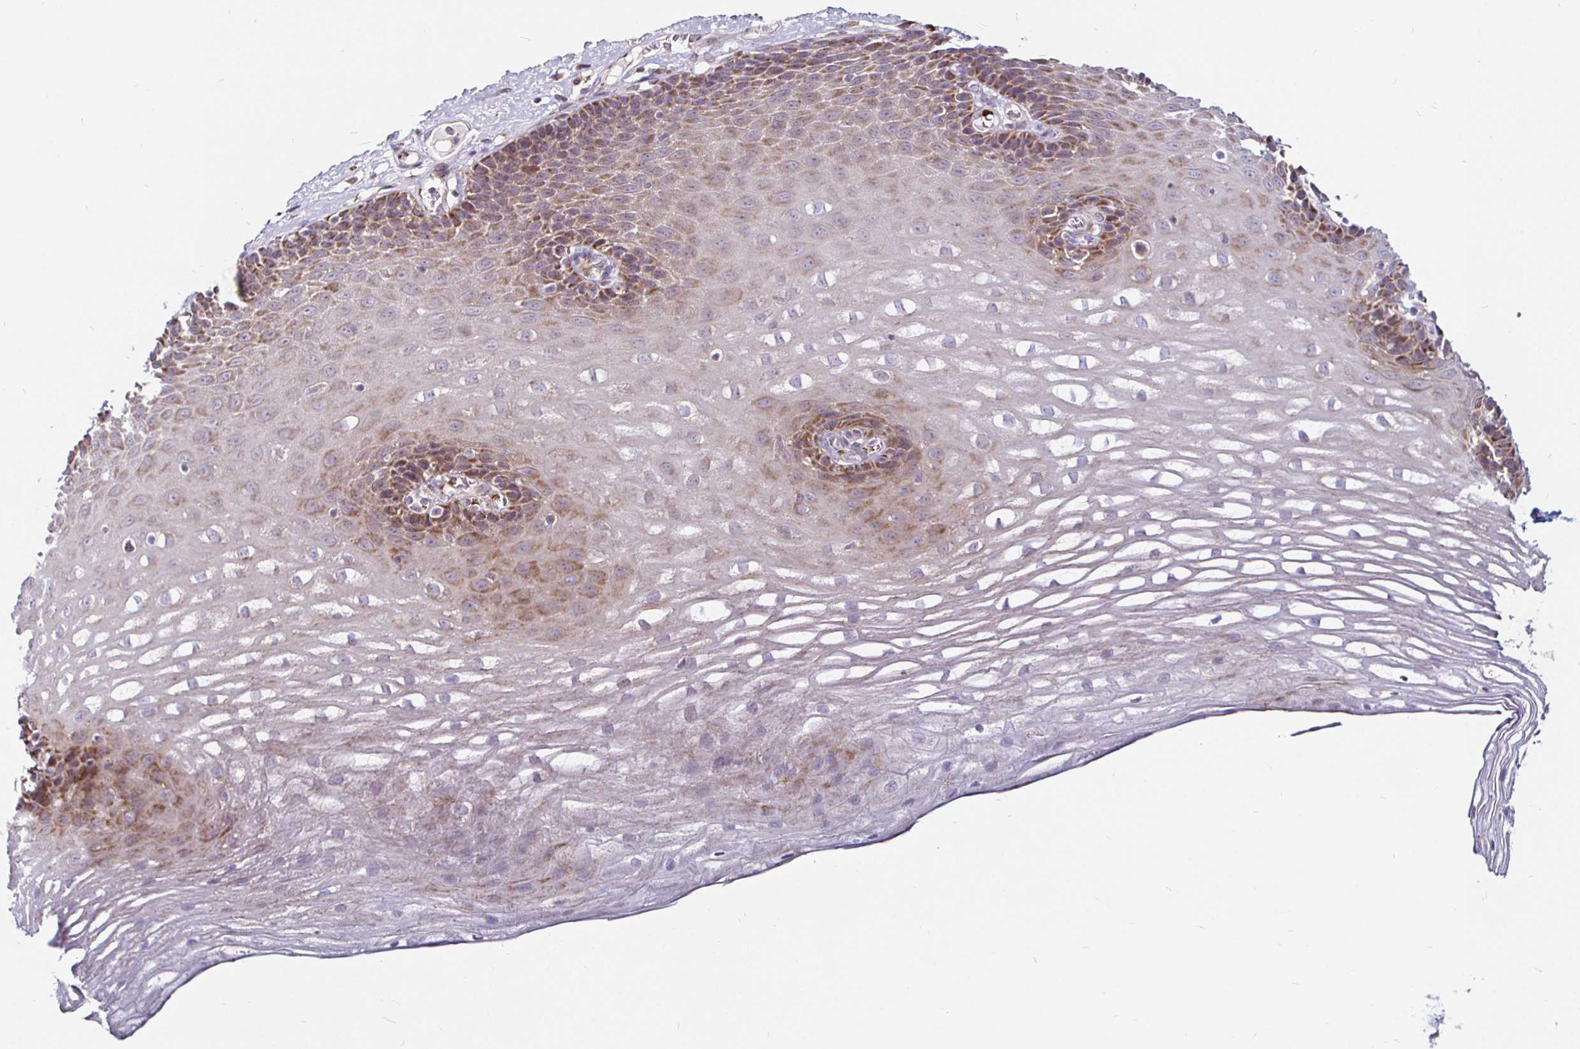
{"staining": {"intensity": "weak", "quantity": "25%-75%", "location": "cytoplasmic/membranous"}, "tissue": "esophagus", "cell_type": "Squamous epithelial cells", "image_type": "normal", "snomed": [{"axis": "morphology", "description": "Normal tissue, NOS"}, {"axis": "topography", "description": "Esophagus"}], "caption": "High-magnification brightfield microscopy of benign esophagus stained with DAB (3,3'-diaminobenzidine) (brown) and counterstained with hematoxylin (blue). squamous epithelial cells exhibit weak cytoplasmic/membranous expression is present in about25%-75% of cells.", "gene": "ATG3", "patient": {"sex": "male", "age": 62}}